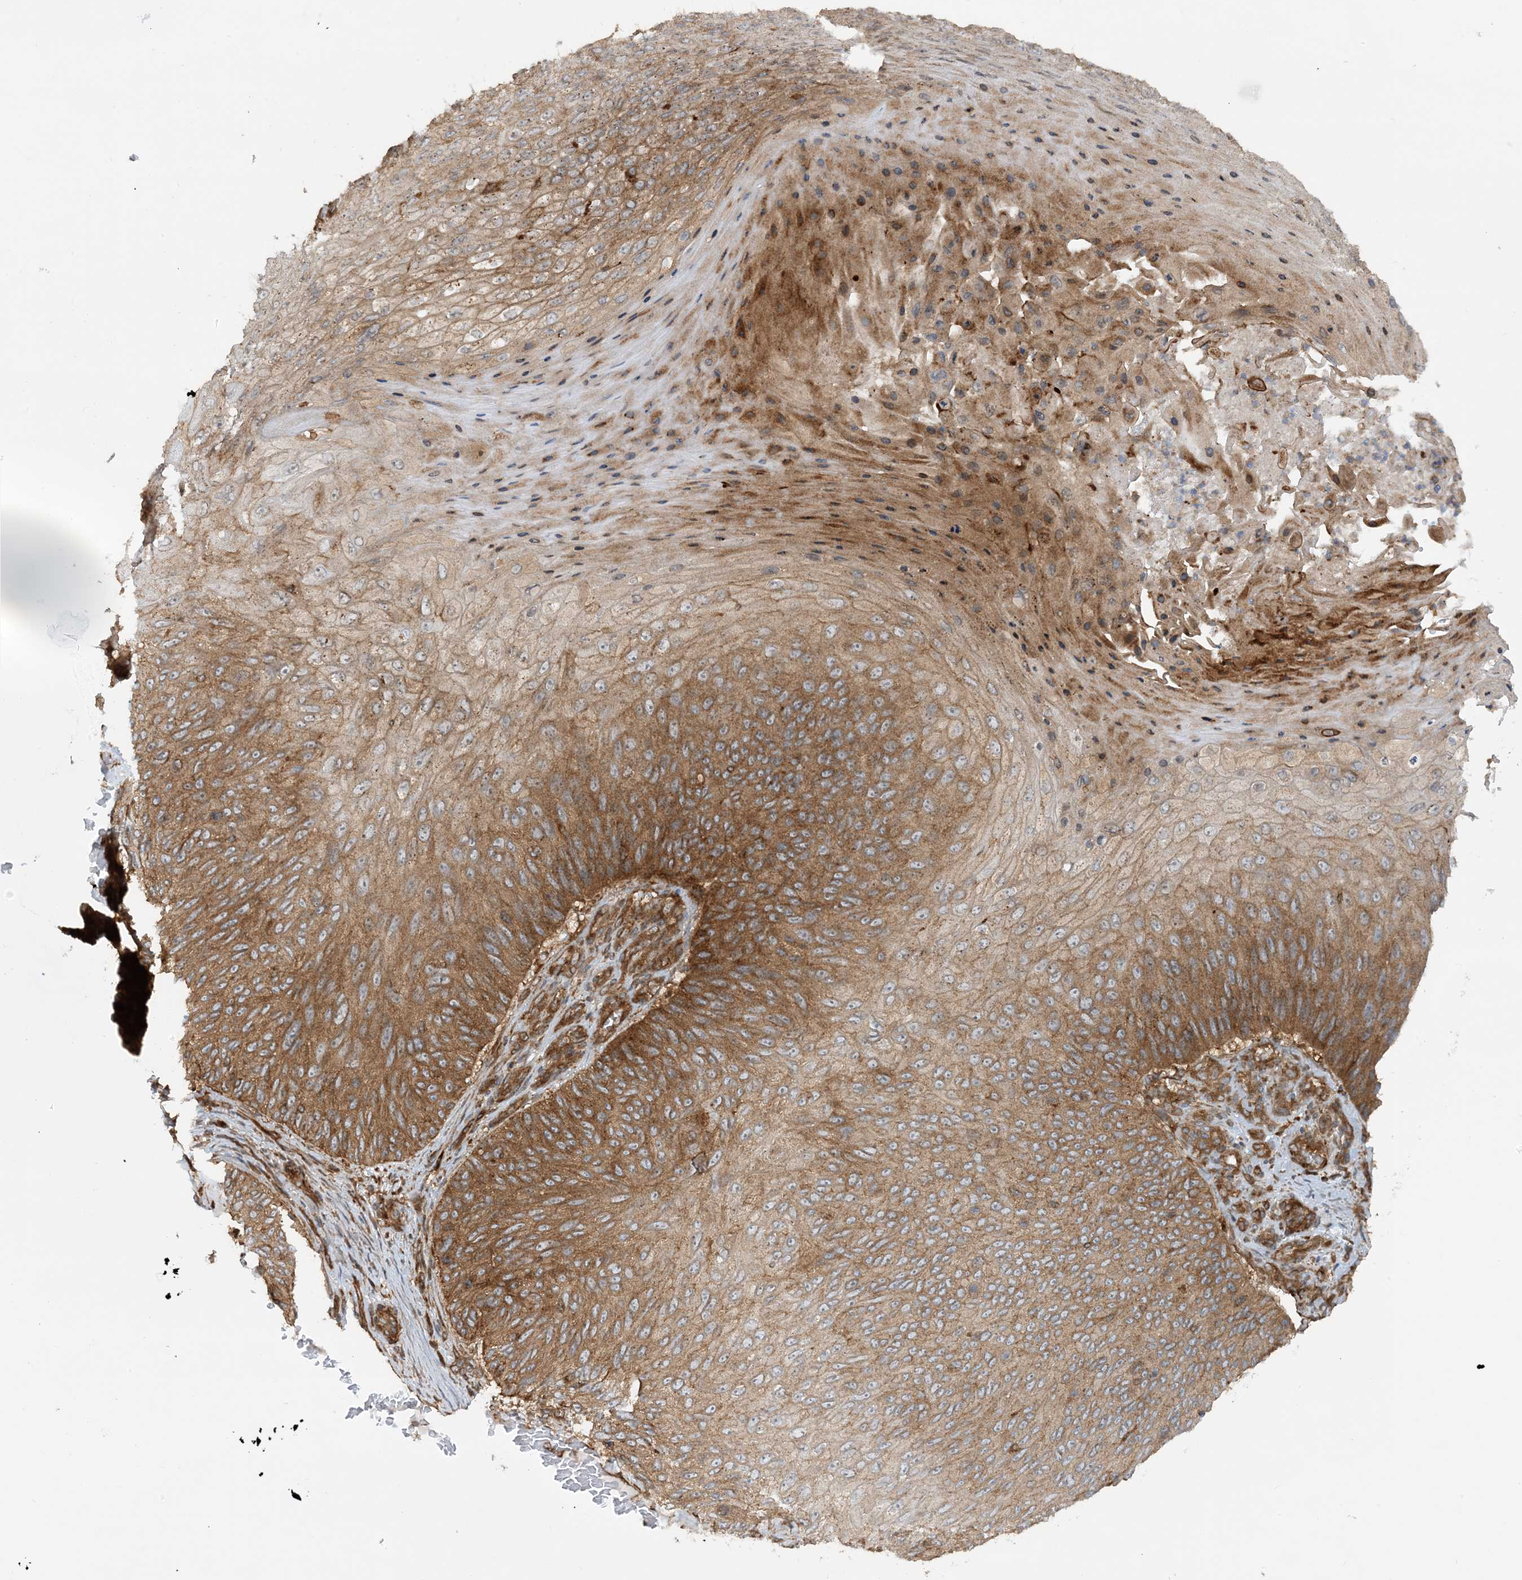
{"staining": {"intensity": "moderate", "quantity": ">75%", "location": "cytoplasmic/membranous"}, "tissue": "skin cancer", "cell_type": "Tumor cells", "image_type": "cancer", "snomed": [{"axis": "morphology", "description": "Squamous cell carcinoma, NOS"}, {"axis": "topography", "description": "Skin"}], "caption": "Protein staining shows moderate cytoplasmic/membranous staining in about >75% of tumor cells in skin cancer (squamous cell carcinoma).", "gene": "STAM2", "patient": {"sex": "female", "age": 88}}